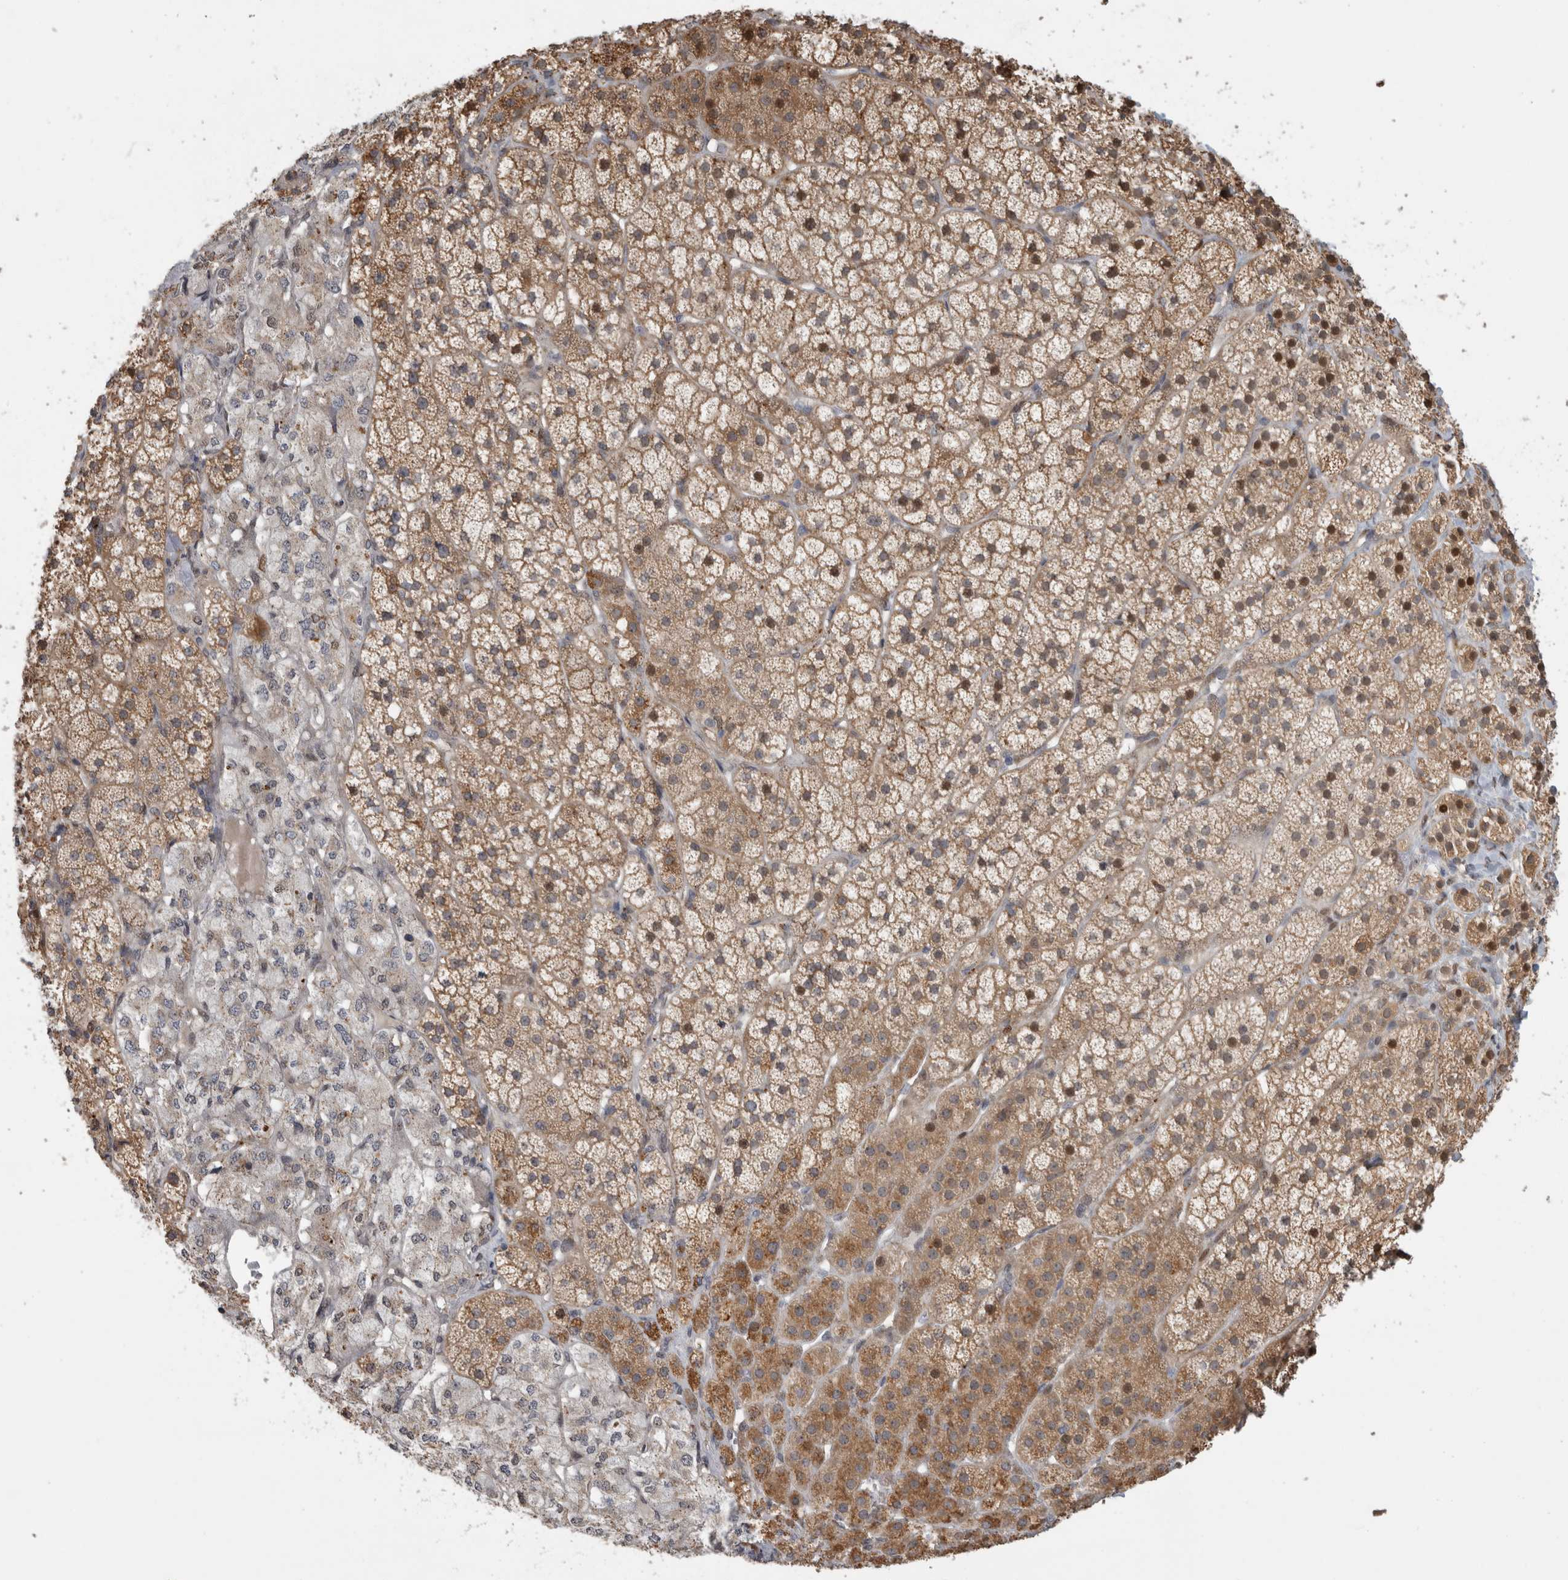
{"staining": {"intensity": "moderate", "quantity": ">75%", "location": "cytoplasmic/membranous,nuclear"}, "tissue": "adrenal gland", "cell_type": "Glandular cells", "image_type": "normal", "snomed": [{"axis": "morphology", "description": "Normal tissue, NOS"}, {"axis": "topography", "description": "Adrenal gland"}], "caption": "Adrenal gland stained with immunohistochemistry reveals moderate cytoplasmic/membranous,nuclear expression in approximately >75% of glandular cells.", "gene": "NAB2", "patient": {"sex": "female", "age": 44}}